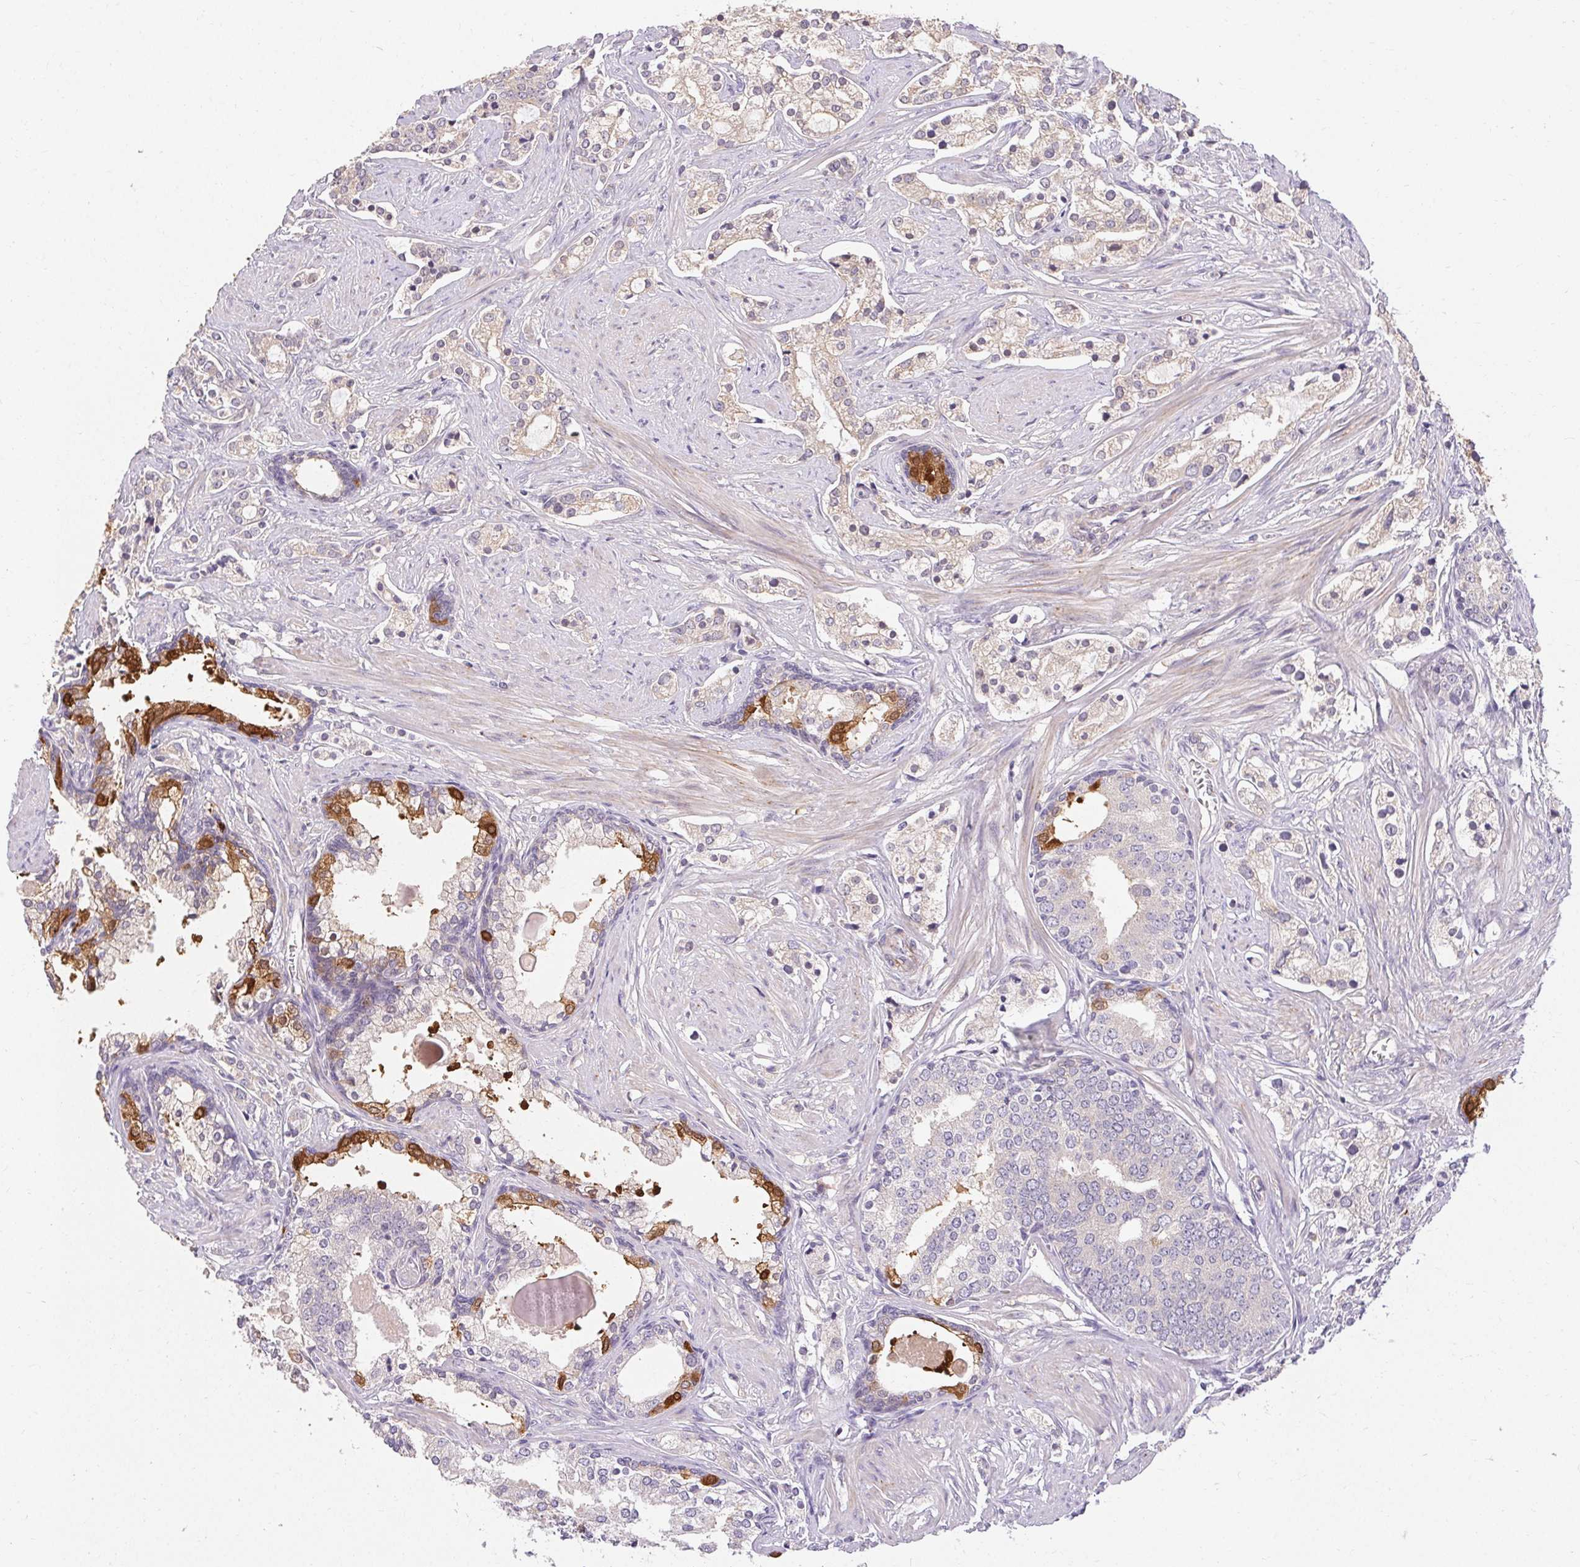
{"staining": {"intensity": "negative", "quantity": "none", "location": "none"}, "tissue": "prostate cancer", "cell_type": "Tumor cells", "image_type": "cancer", "snomed": [{"axis": "morphology", "description": "Adenocarcinoma, Medium grade"}, {"axis": "topography", "description": "Prostate"}], "caption": "Histopathology image shows no protein staining in tumor cells of medium-grade adenocarcinoma (prostate) tissue.", "gene": "TMEM52B", "patient": {"sex": "male", "age": 57}}